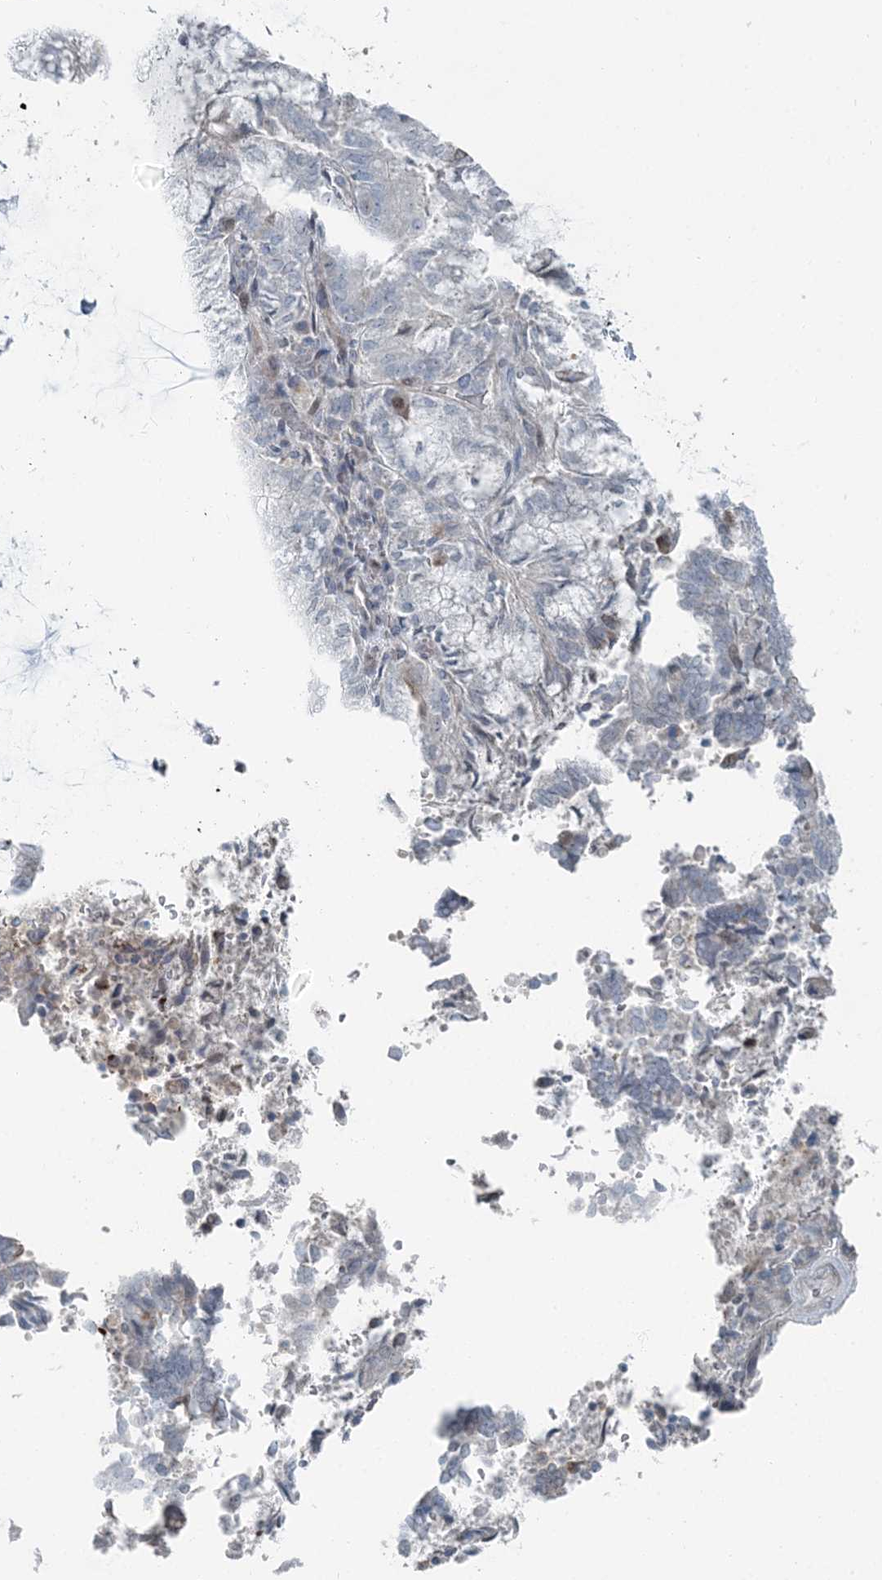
{"staining": {"intensity": "negative", "quantity": "none", "location": "none"}, "tissue": "endometrial cancer", "cell_type": "Tumor cells", "image_type": "cancer", "snomed": [{"axis": "morphology", "description": "Adenocarcinoma, NOS"}, {"axis": "topography", "description": "Endometrium"}], "caption": "A photomicrograph of endometrial cancer (adenocarcinoma) stained for a protein displays no brown staining in tumor cells.", "gene": "FBXL17", "patient": {"sex": "female", "age": 80}}